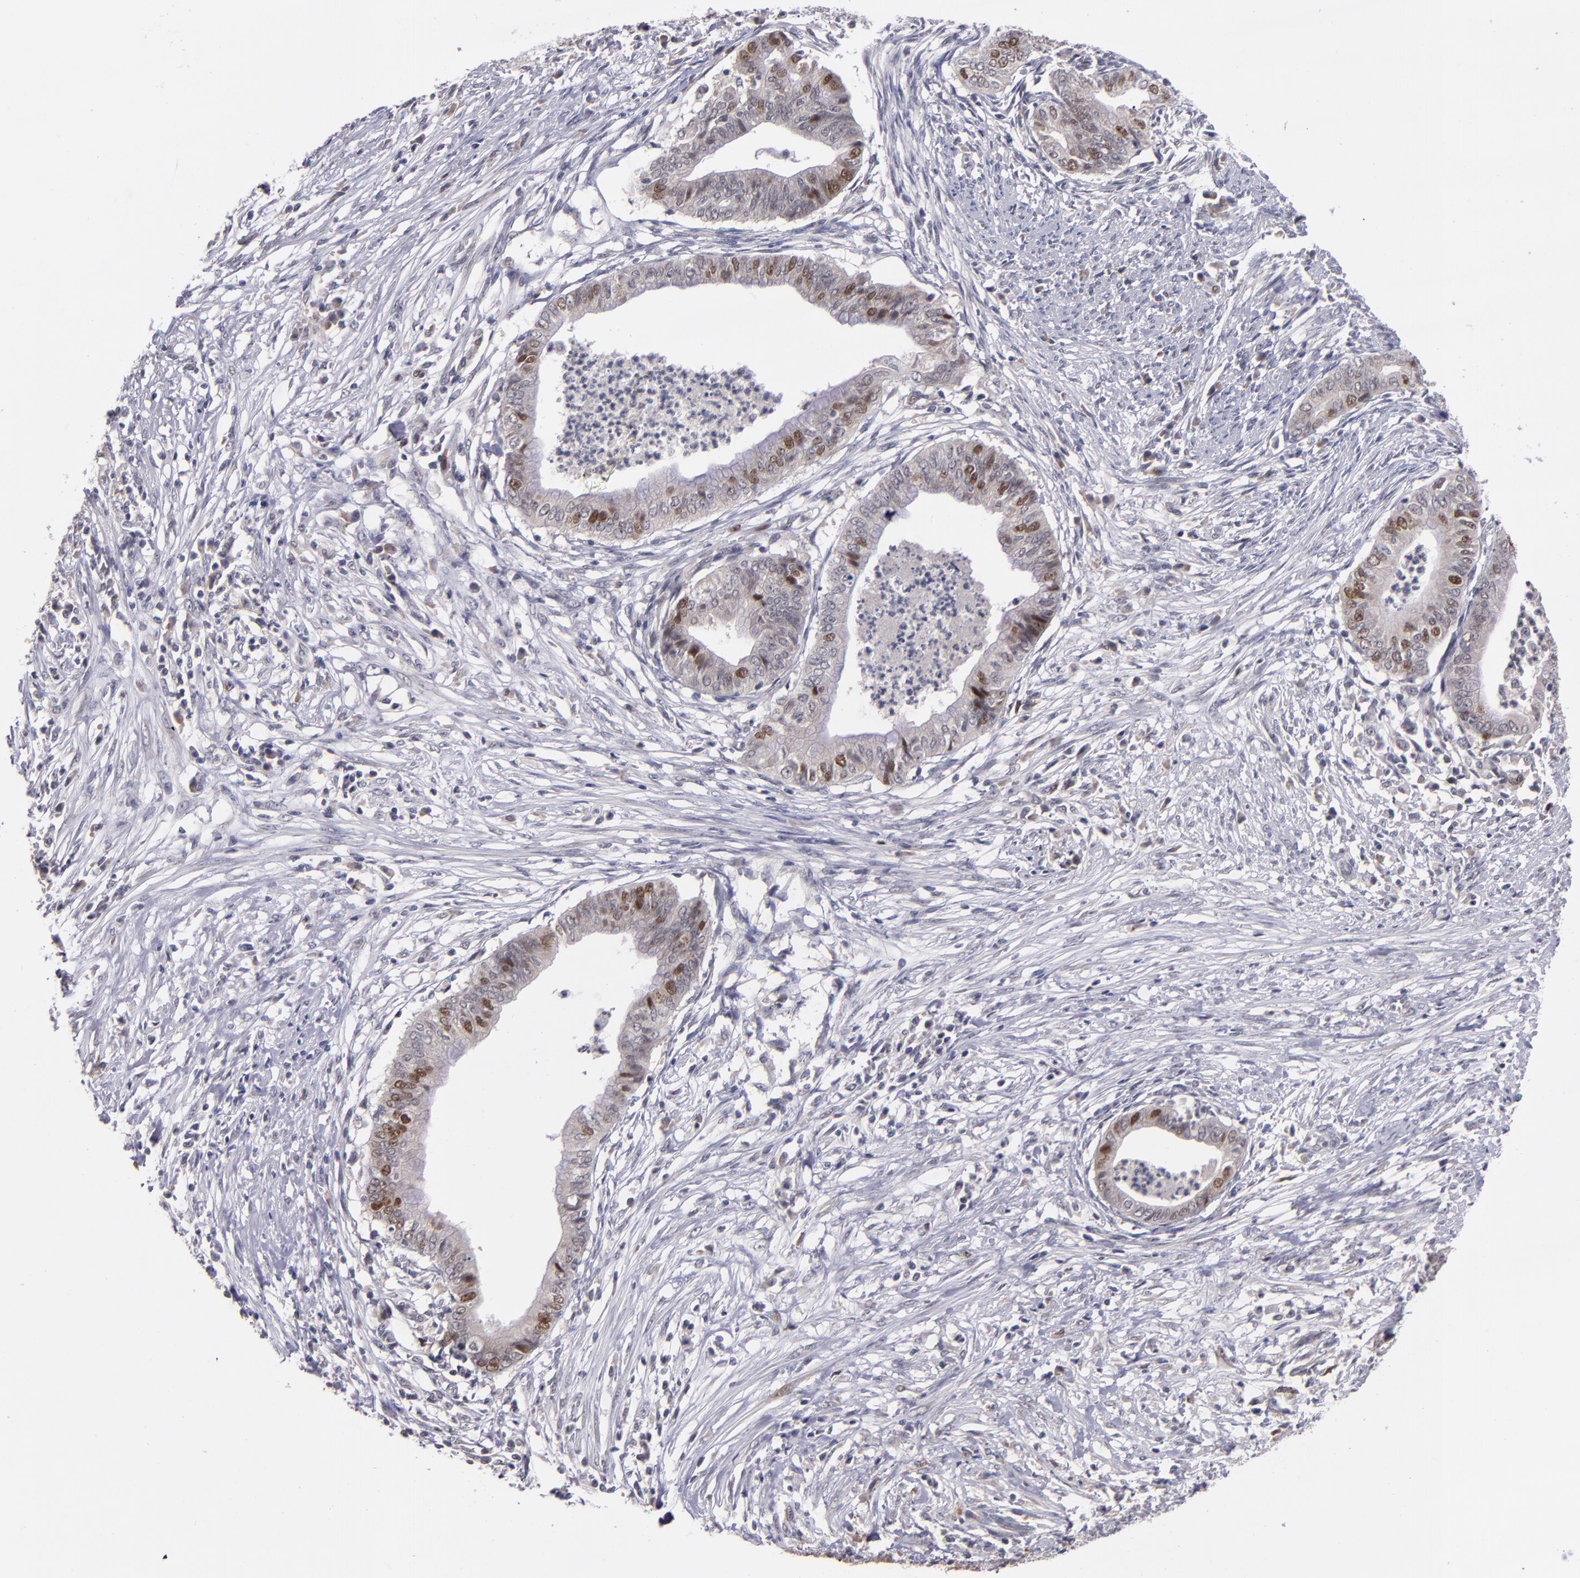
{"staining": {"intensity": "strong", "quantity": "25%-75%", "location": "nuclear"}, "tissue": "endometrial cancer", "cell_type": "Tumor cells", "image_type": "cancer", "snomed": [{"axis": "morphology", "description": "Necrosis, NOS"}, {"axis": "morphology", "description": "Adenocarcinoma, NOS"}, {"axis": "topography", "description": "Endometrium"}], "caption": "Human endometrial cancer (adenocarcinoma) stained with a brown dye reveals strong nuclear positive positivity in about 25%-75% of tumor cells.", "gene": "CDC7", "patient": {"sex": "female", "age": 79}}